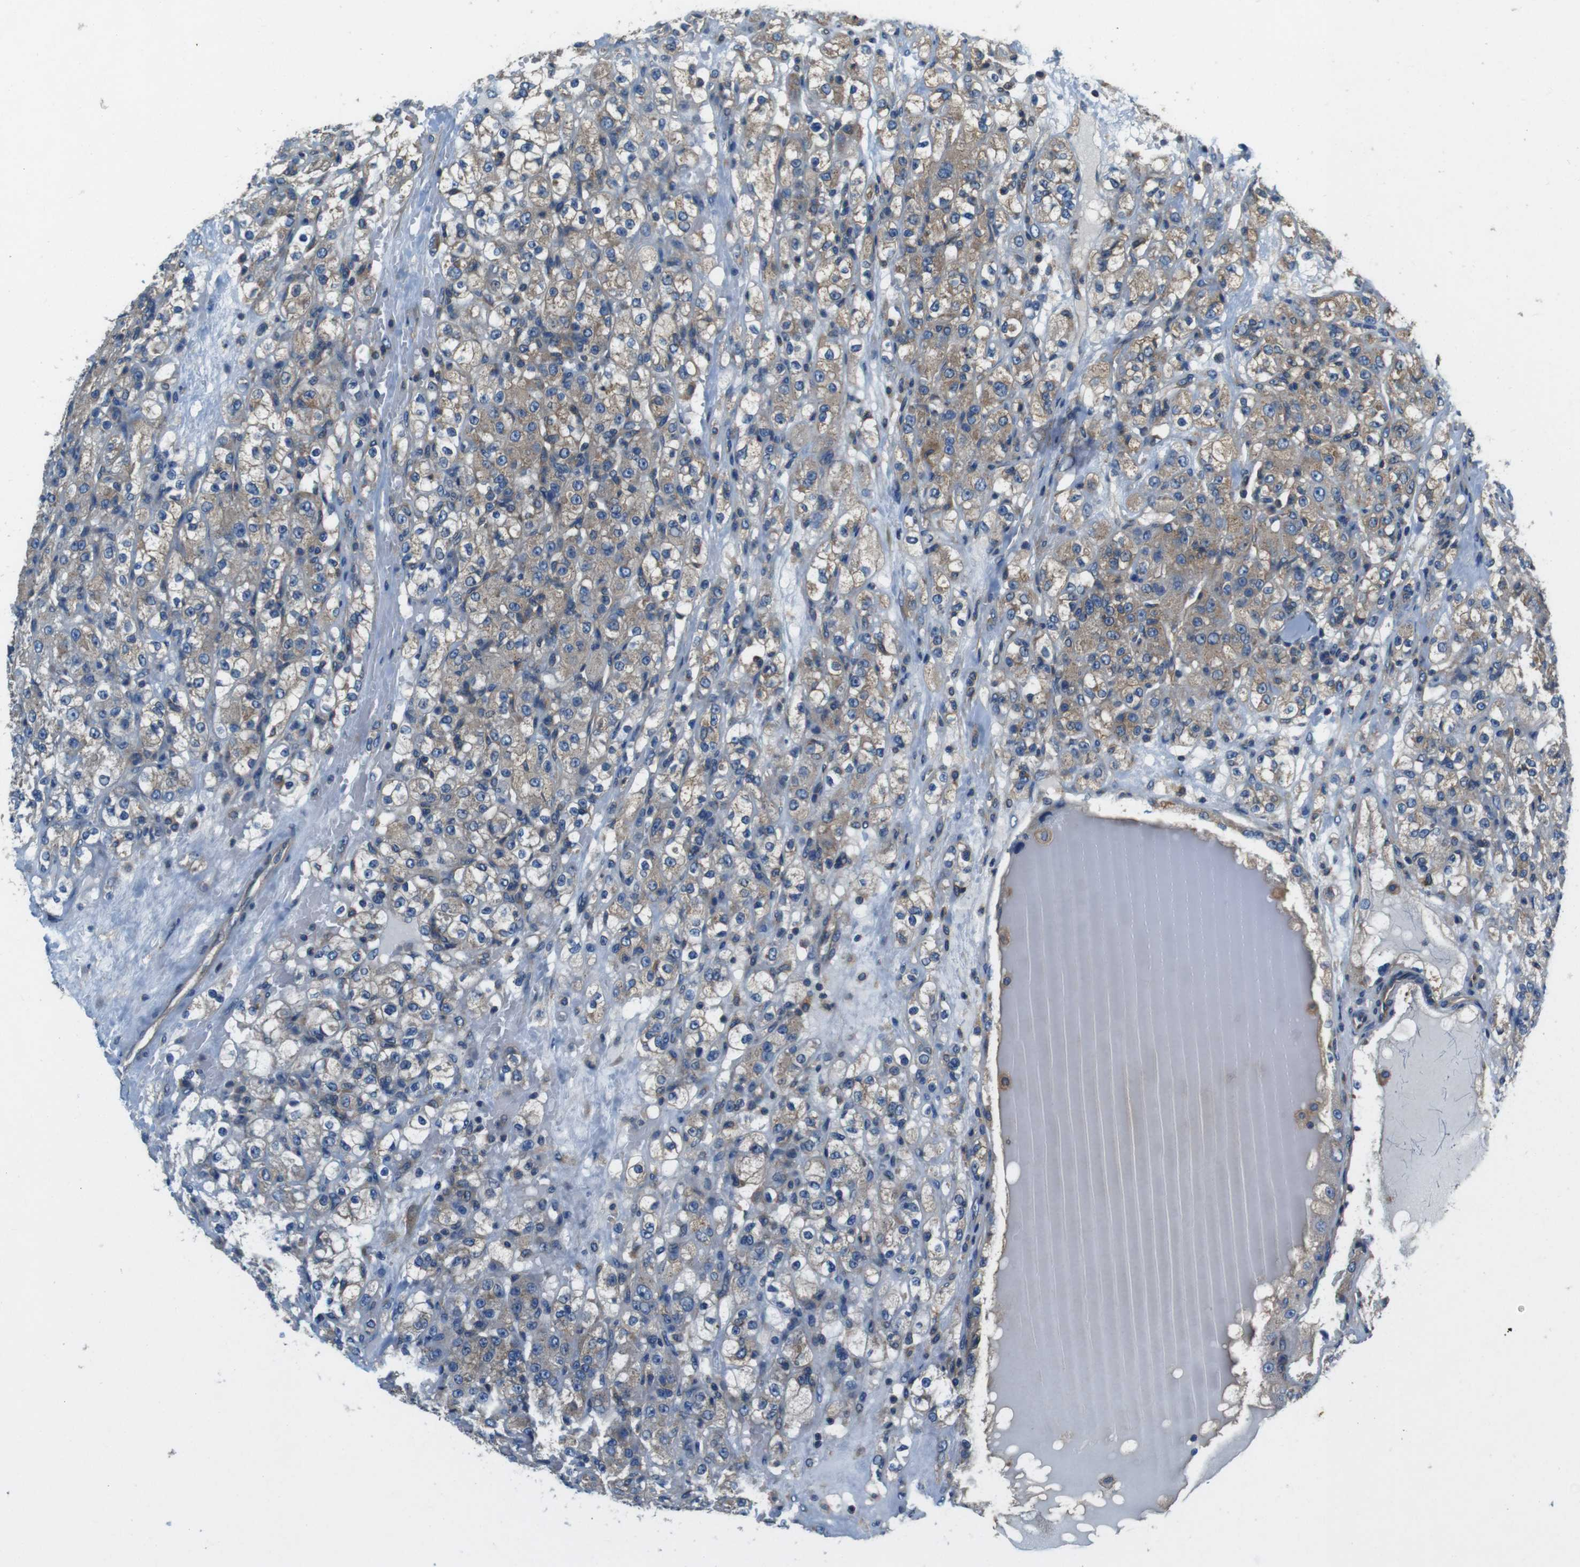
{"staining": {"intensity": "weak", "quantity": "25%-75%", "location": "cytoplasmic/membranous"}, "tissue": "renal cancer", "cell_type": "Tumor cells", "image_type": "cancer", "snomed": [{"axis": "morphology", "description": "Normal tissue, NOS"}, {"axis": "morphology", "description": "Adenocarcinoma, NOS"}, {"axis": "topography", "description": "Kidney"}], "caption": "This image demonstrates renal adenocarcinoma stained with immunohistochemistry (IHC) to label a protein in brown. The cytoplasmic/membranous of tumor cells show weak positivity for the protein. Nuclei are counter-stained blue.", "gene": "DENND4C", "patient": {"sex": "male", "age": 61}}